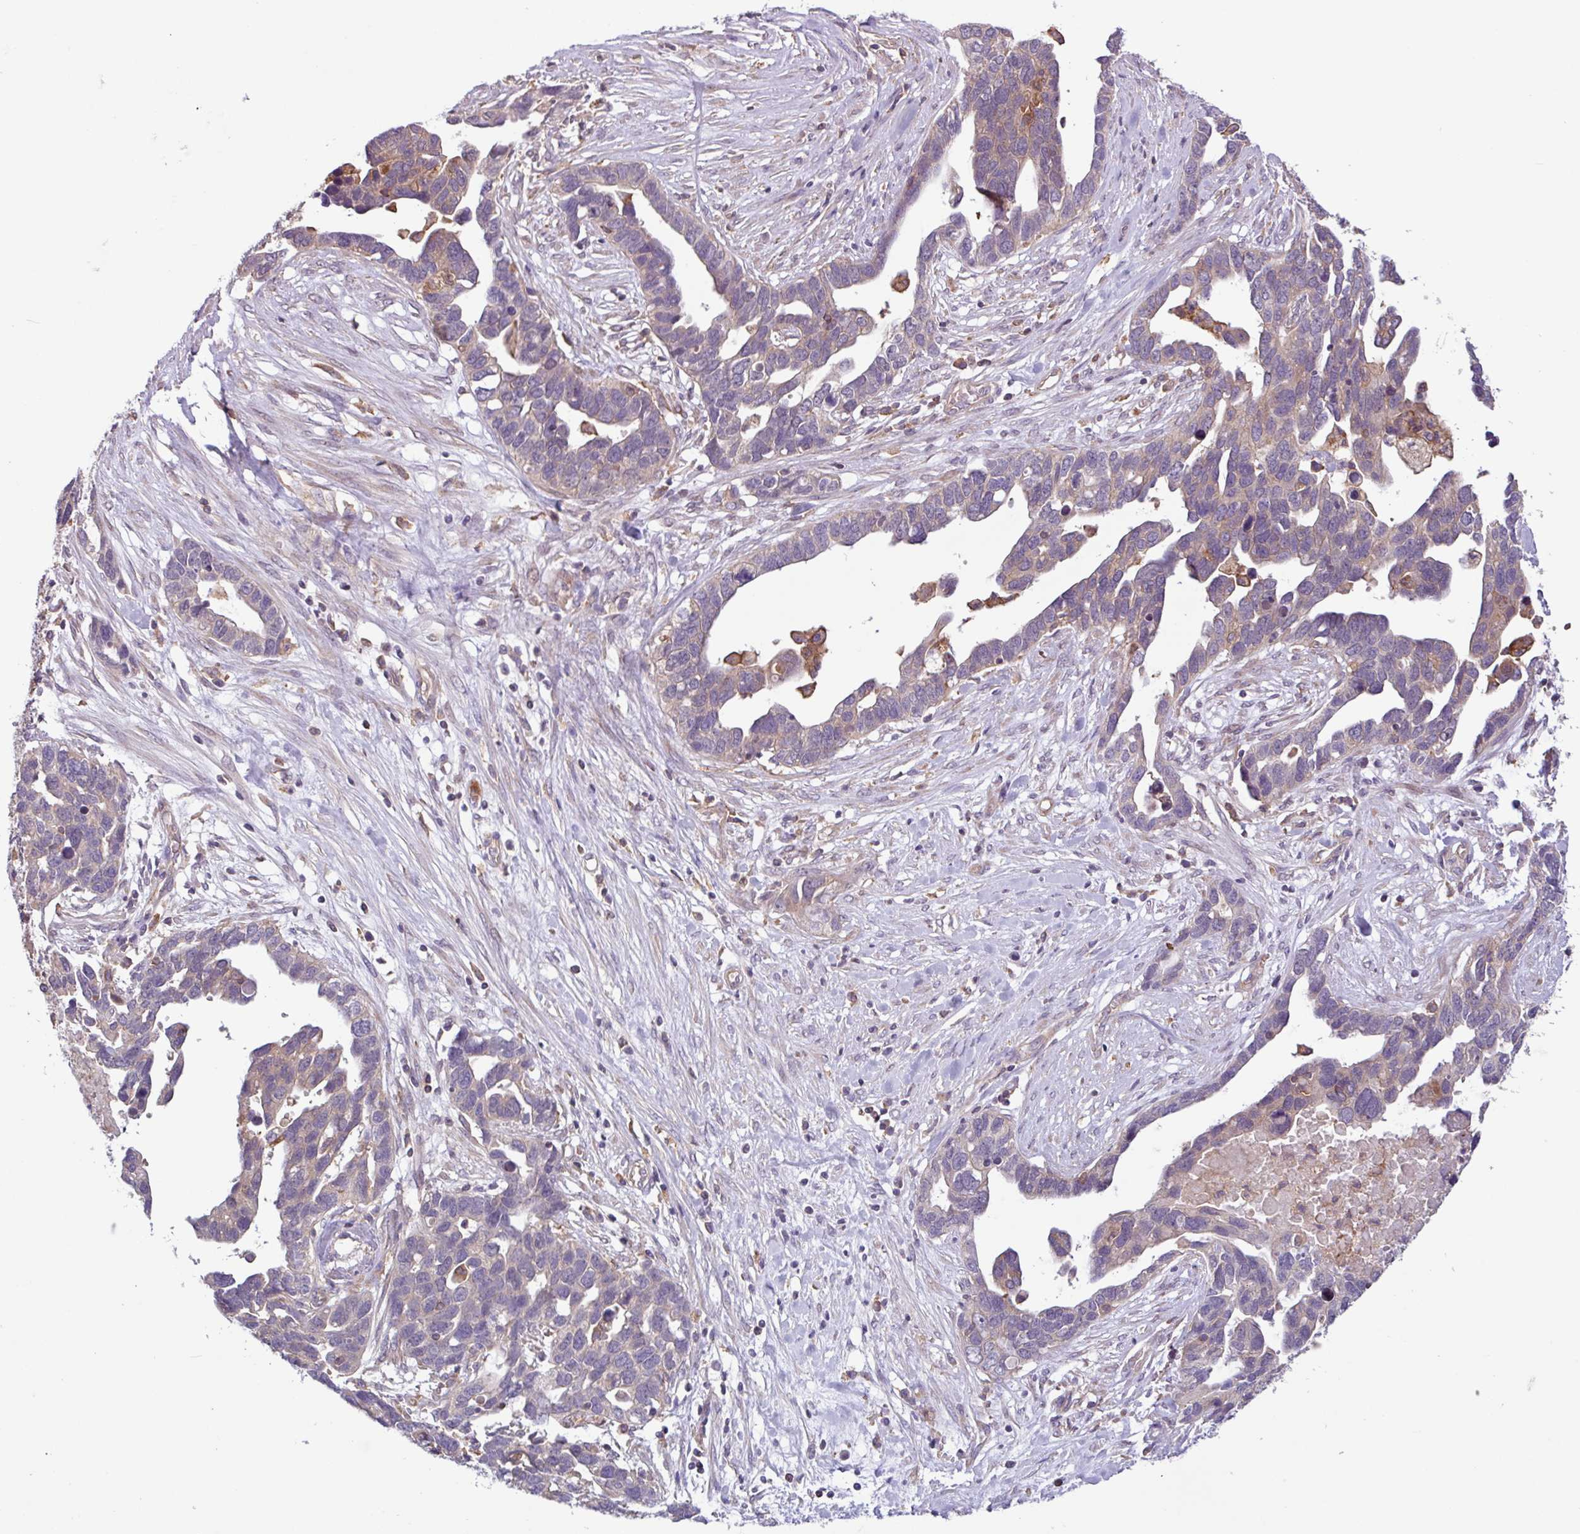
{"staining": {"intensity": "weak", "quantity": "<25%", "location": "cytoplasmic/membranous"}, "tissue": "ovarian cancer", "cell_type": "Tumor cells", "image_type": "cancer", "snomed": [{"axis": "morphology", "description": "Cystadenocarcinoma, serous, NOS"}, {"axis": "topography", "description": "Ovary"}], "caption": "Immunohistochemical staining of ovarian cancer exhibits no significant positivity in tumor cells.", "gene": "ACTR3", "patient": {"sex": "female", "age": 54}}